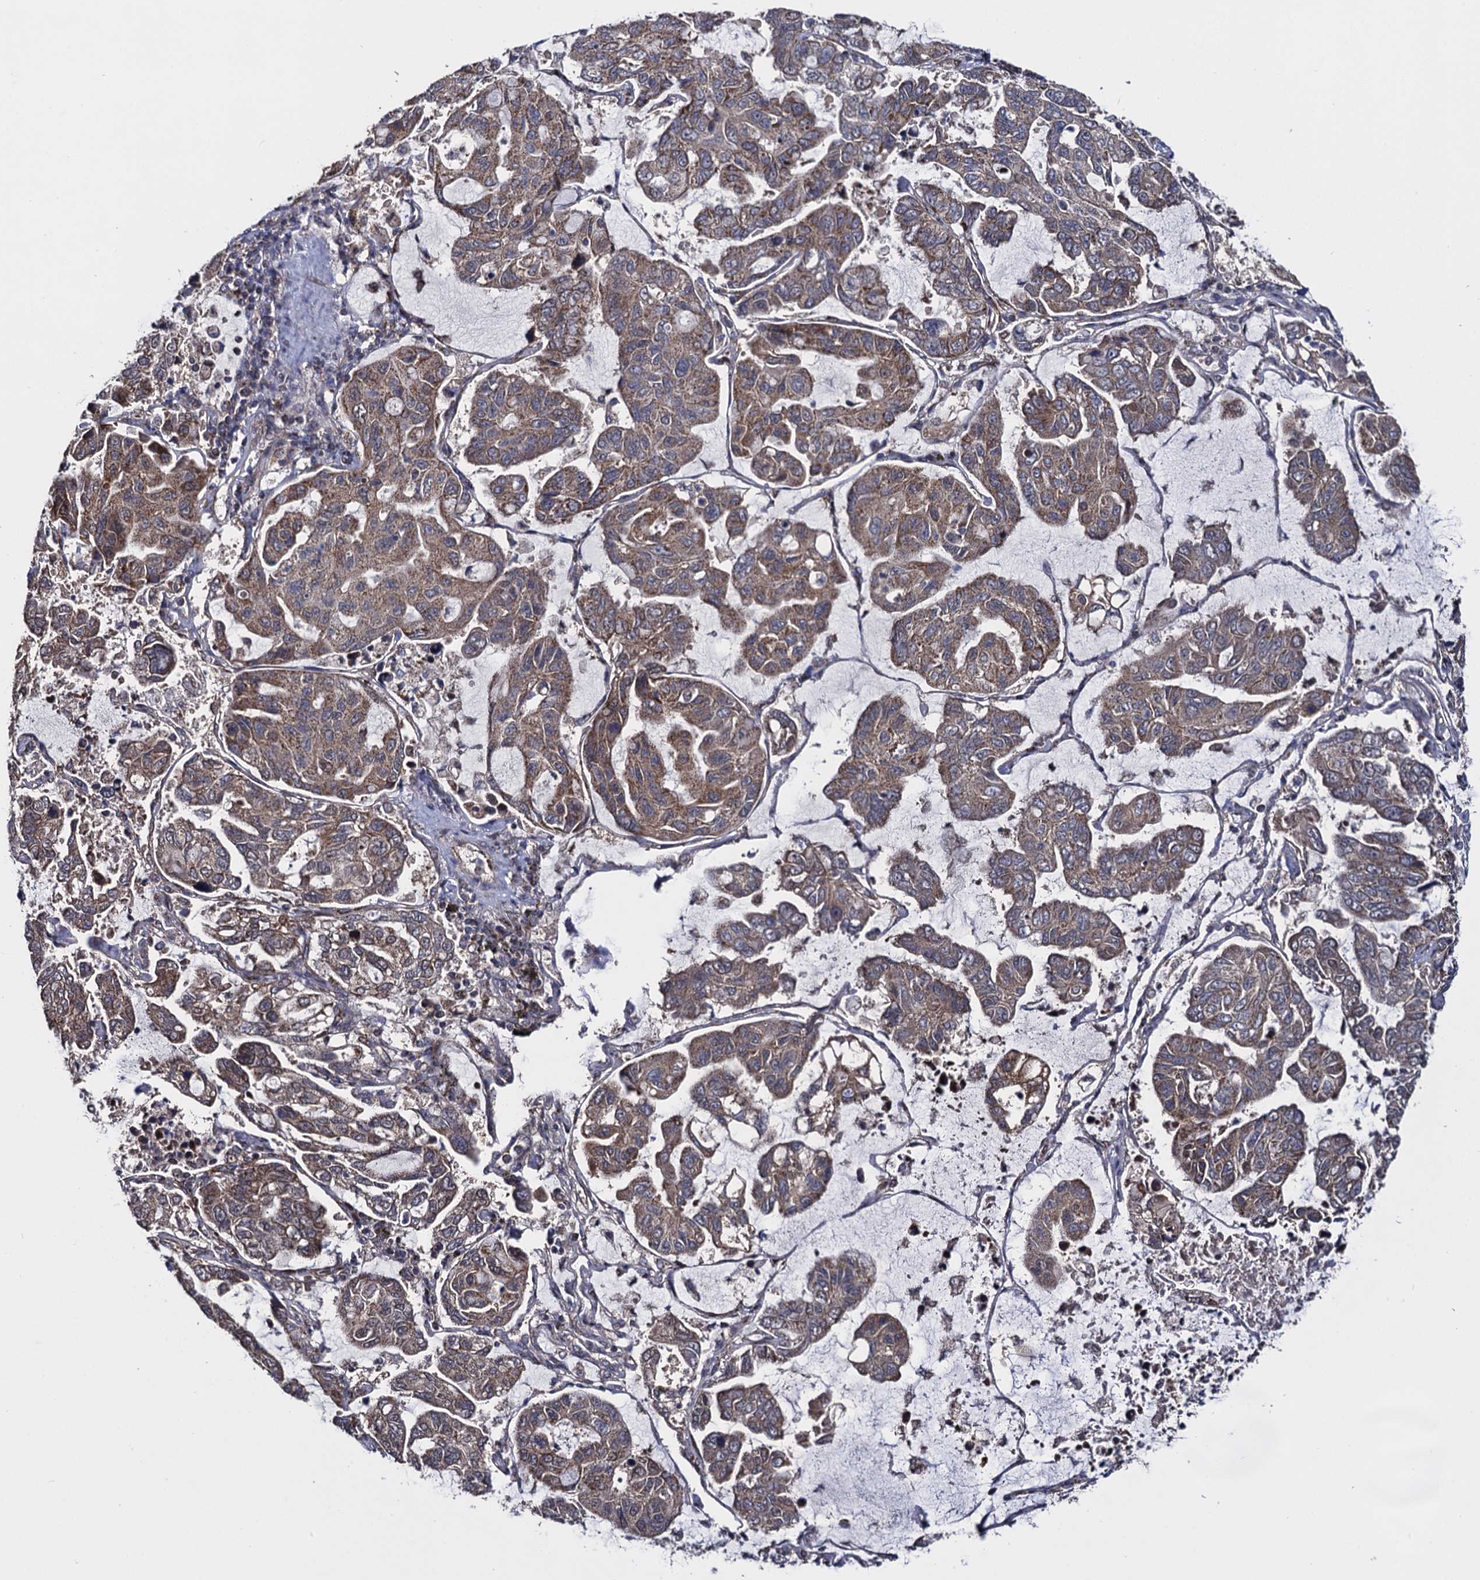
{"staining": {"intensity": "moderate", "quantity": ">75%", "location": "cytoplasmic/membranous"}, "tissue": "lung cancer", "cell_type": "Tumor cells", "image_type": "cancer", "snomed": [{"axis": "morphology", "description": "Adenocarcinoma, NOS"}, {"axis": "topography", "description": "Lung"}], "caption": "A micrograph of human lung cancer (adenocarcinoma) stained for a protein demonstrates moderate cytoplasmic/membranous brown staining in tumor cells.", "gene": "HAUS1", "patient": {"sex": "male", "age": 64}}